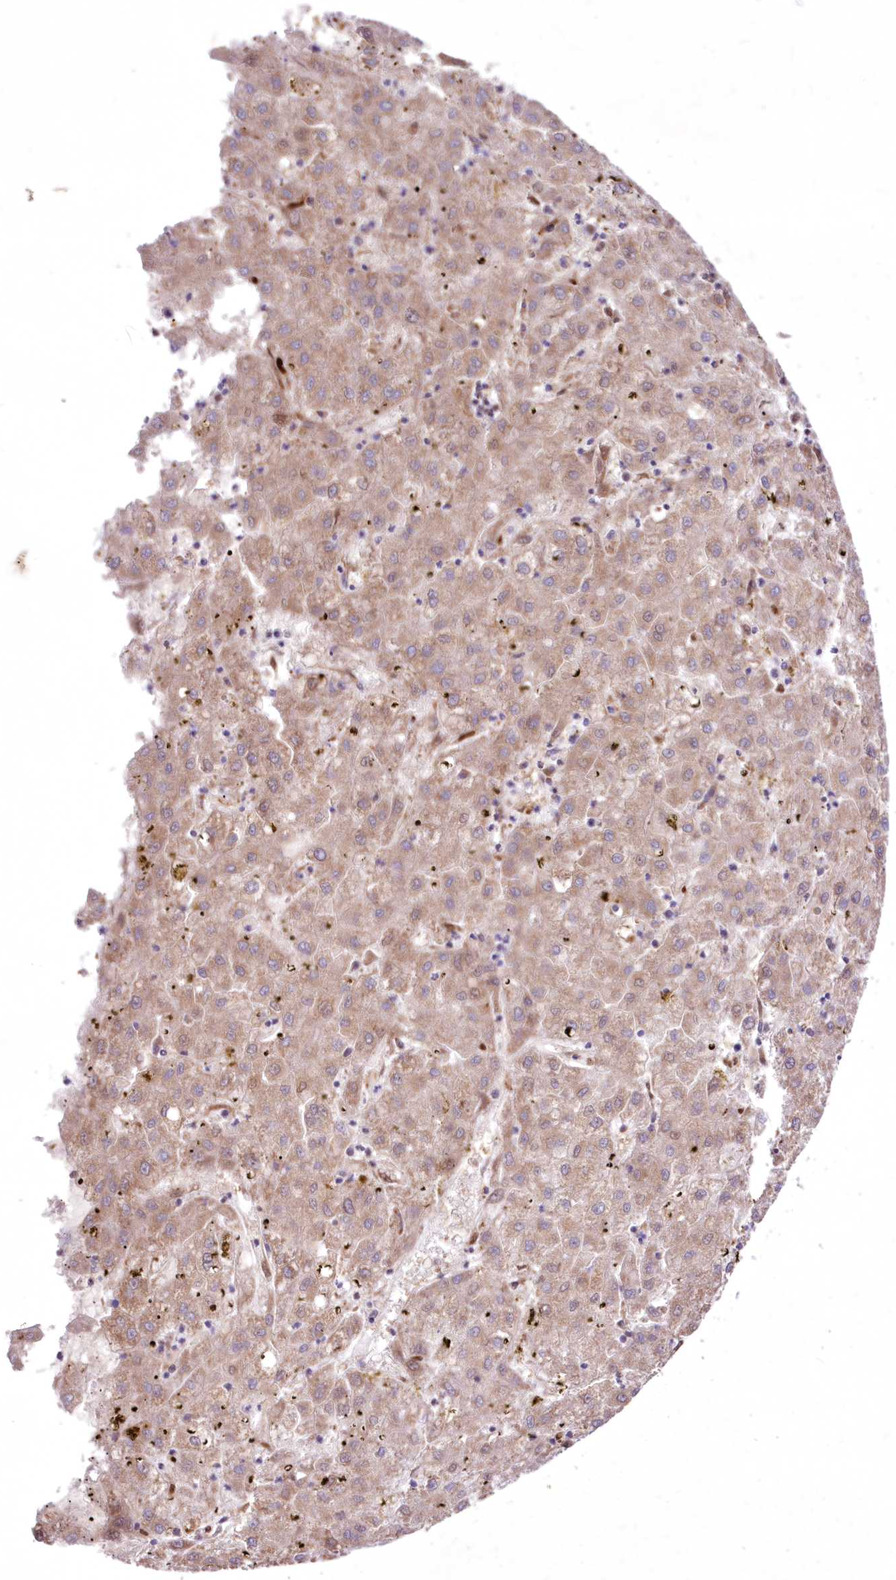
{"staining": {"intensity": "moderate", "quantity": ">75%", "location": "cytoplasmic/membranous"}, "tissue": "liver cancer", "cell_type": "Tumor cells", "image_type": "cancer", "snomed": [{"axis": "morphology", "description": "Carcinoma, Hepatocellular, NOS"}, {"axis": "topography", "description": "Liver"}], "caption": "Liver hepatocellular carcinoma tissue reveals moderate cytoplasmic/membranous expression in approximately >75% of tumor cells, visualized by immunohistochemistry. (DAB IHC, brown staining for protein, blue staining for nuclei).", "gene": "FCHO2", "patient": {"sex": "male", "age": 72}}